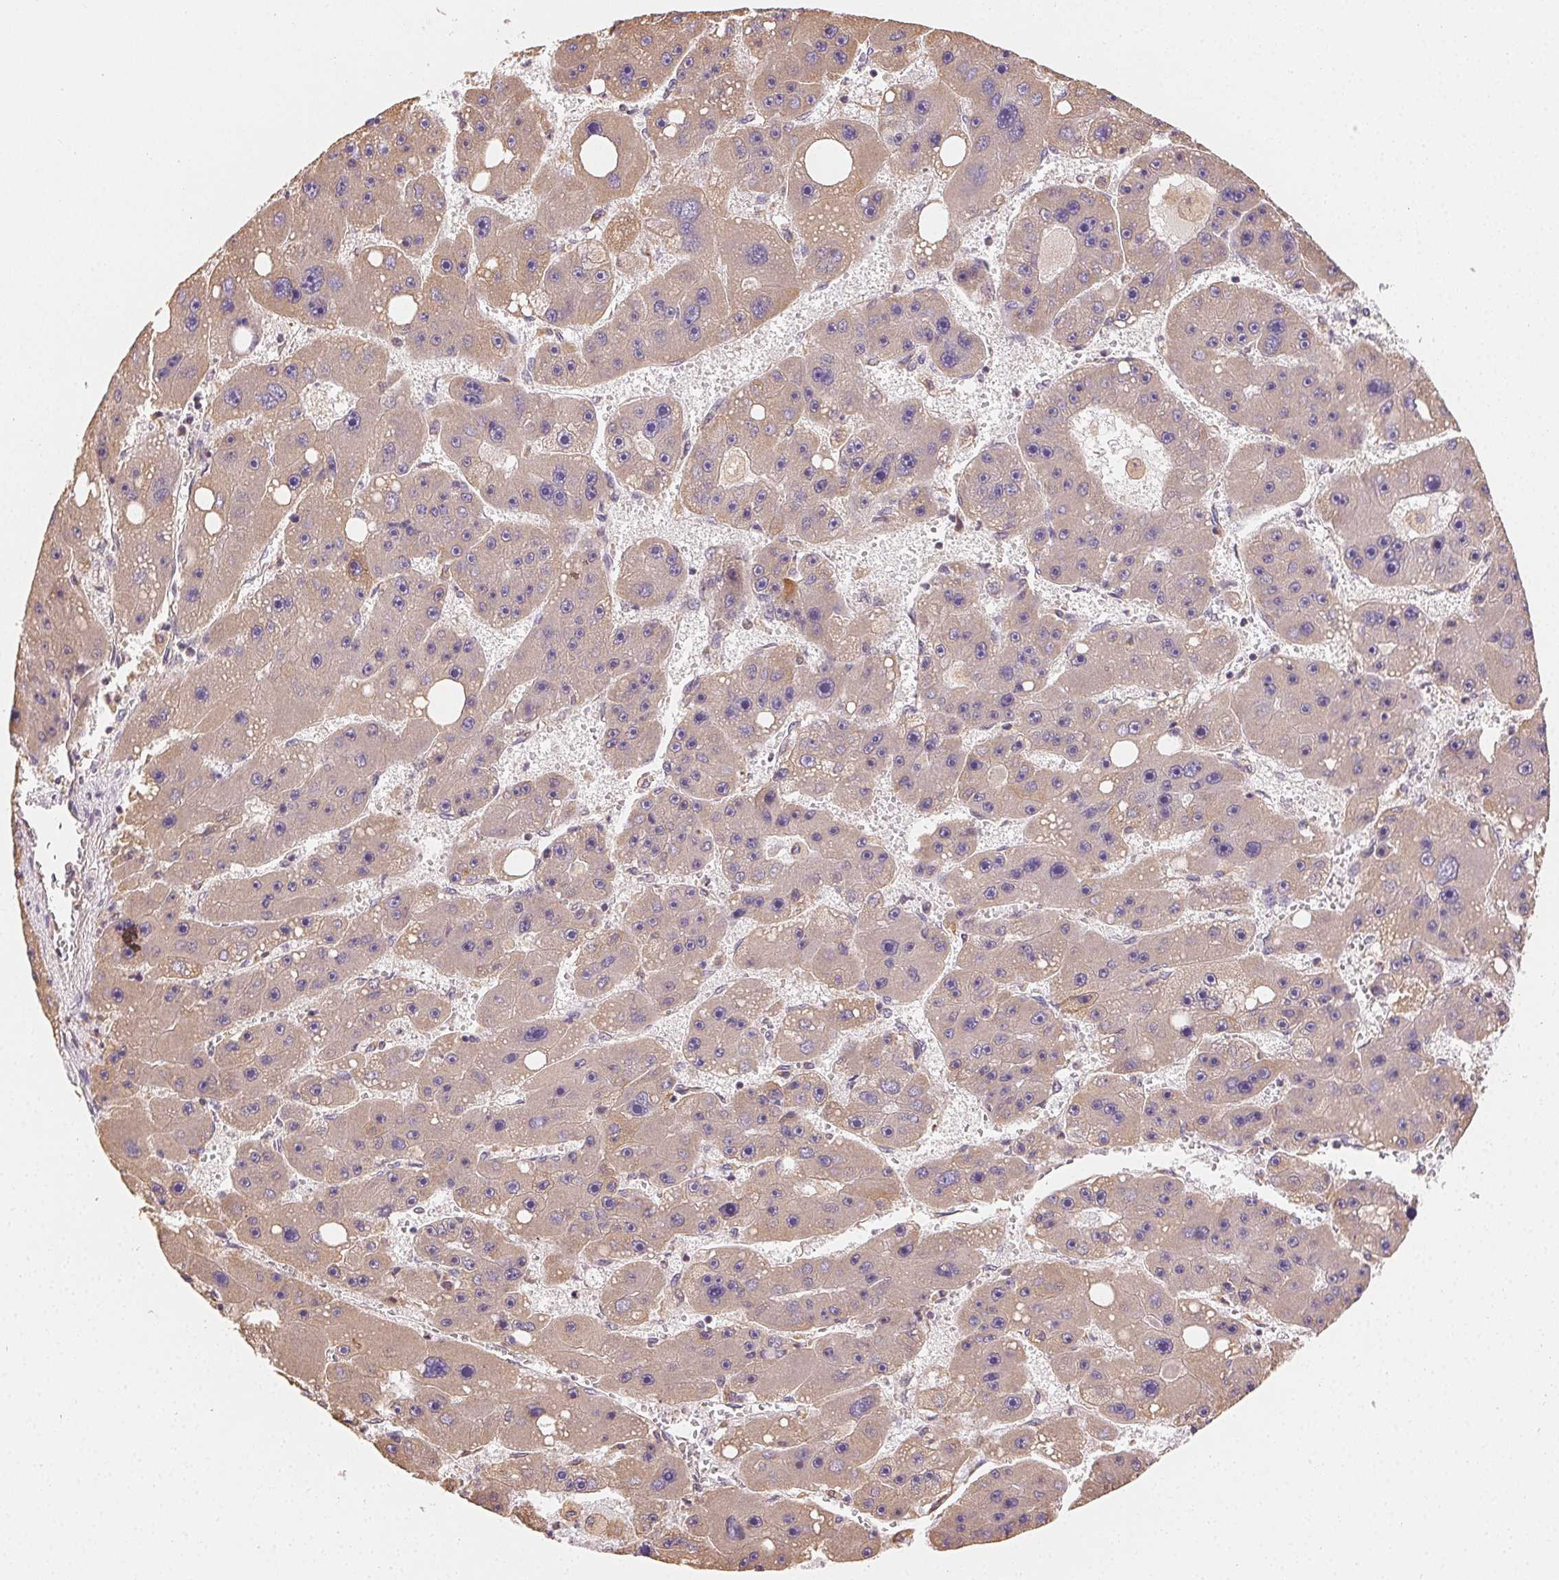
{"staining": {"intensity": "weak", "quantity": "25%-75%", "location": "cytoplasmic/membranous"}, "tissue": "liver cancer", "cell_type": "Tumor cells", "image_type": "cancer", "snomed": [{"axis": "morphology", "description": "Carcinoma, Hepatocellular, NOS"}, {"axis": "topography", "description": "Liver"}], "caption": "High-magnification brightfield microscopy of hepatocellular carcinoma (liver) stained with DAB (3,3'-diaminobenzidine) (brown) and counterstained with hematoxylin (blue). tumor cells exhibit weak cytoplasmic/membranous staining is present in about25%-75% of cells.", "gene": "SEZ6L2", "patient": {"sex": "female", "age": 61}}